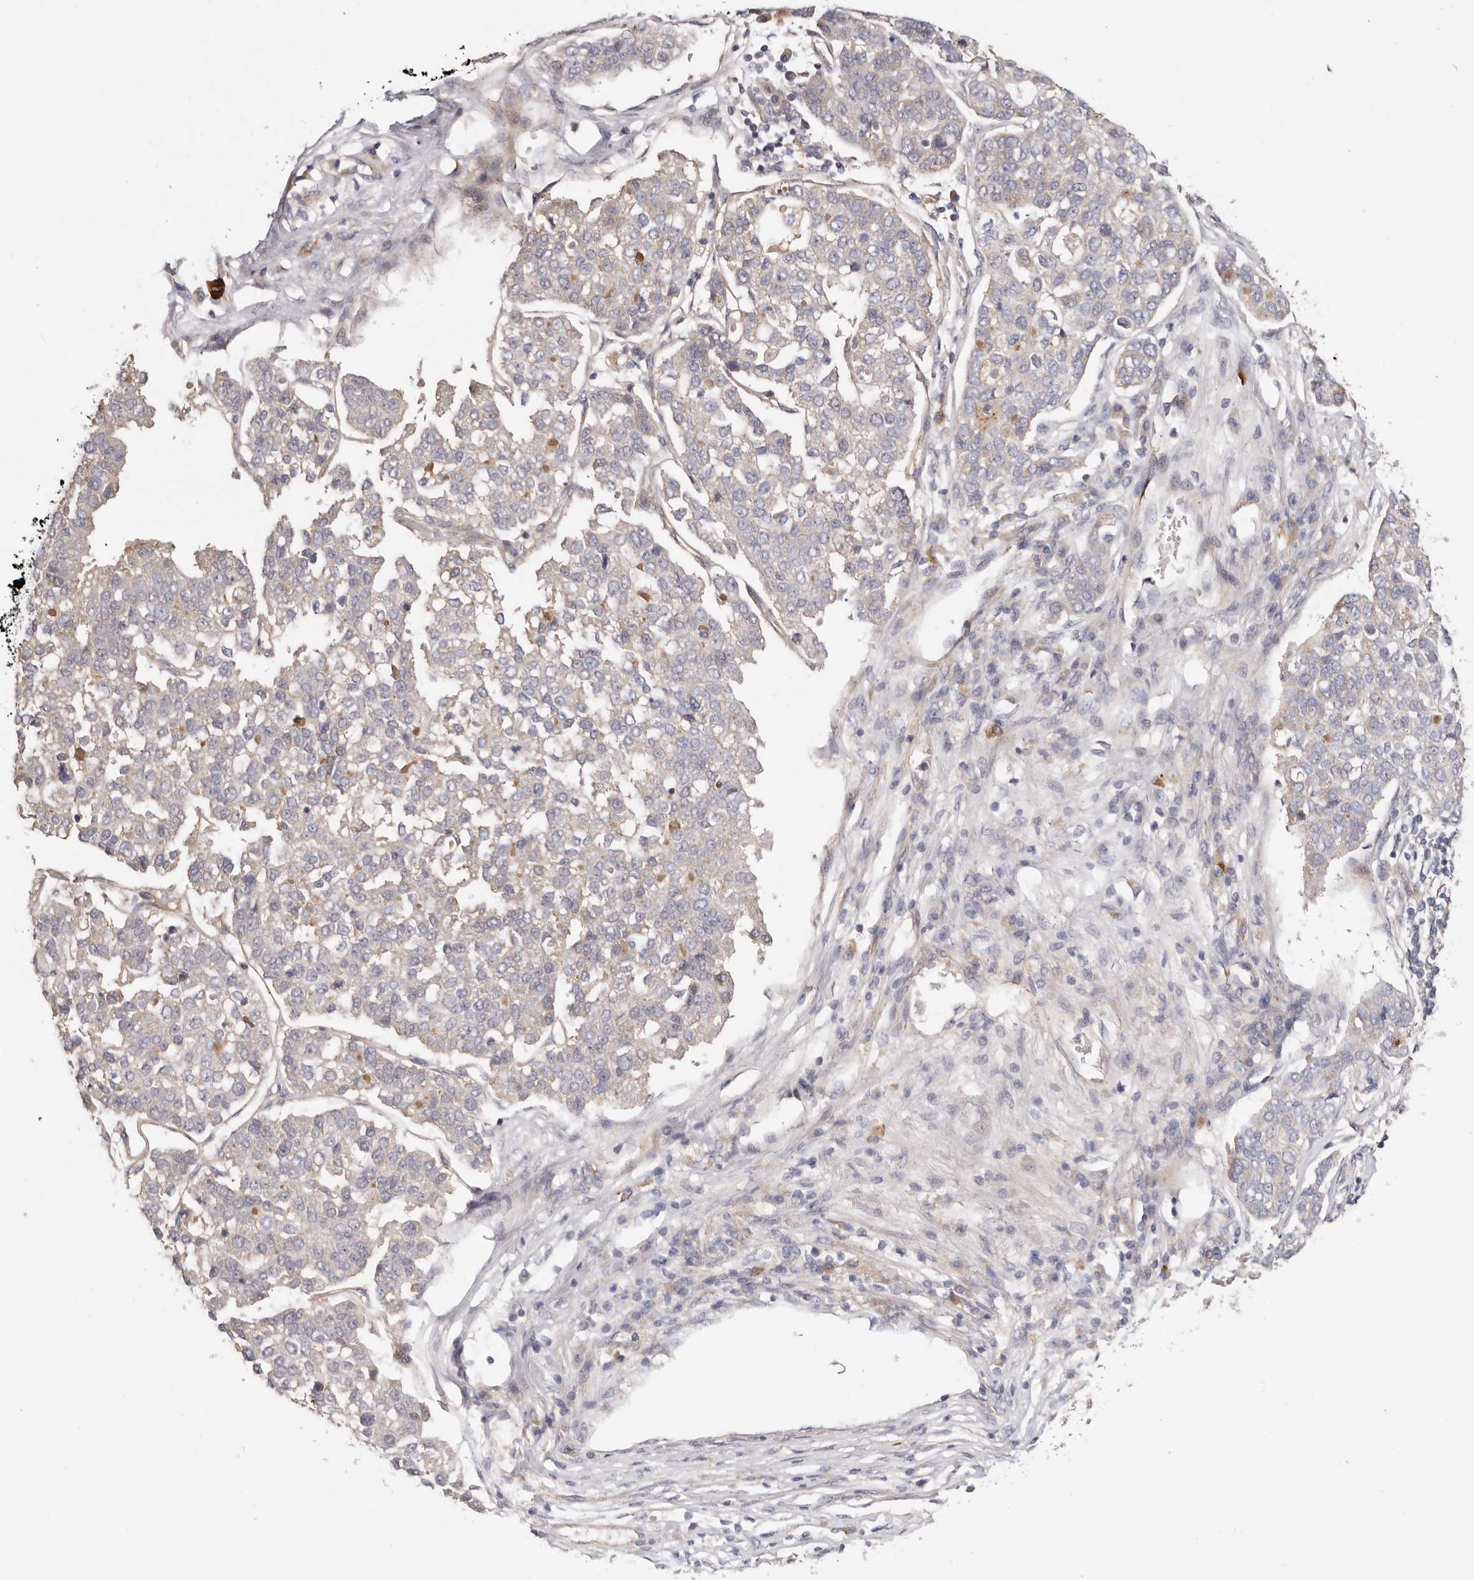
{"staining": {"intensity": "negative", "quantity": "none", "location": "none"}, "tissue": "pancreatic cancer", "cell_type": "Tumor cells", "image_type": "cancer", "snomed": [{"axis": "morphology", "description": "Adenocarcinoma, NOS"}, {"axis": "topography", "description": "Pancreas"}], "caption": "Pancreatic cancer (adenocarcinoma) was stained to show a protein in brown. There is no significant expression in tumor cells.", "gene": "MACF1", "patient": {"sex": "female", "age": 61}}